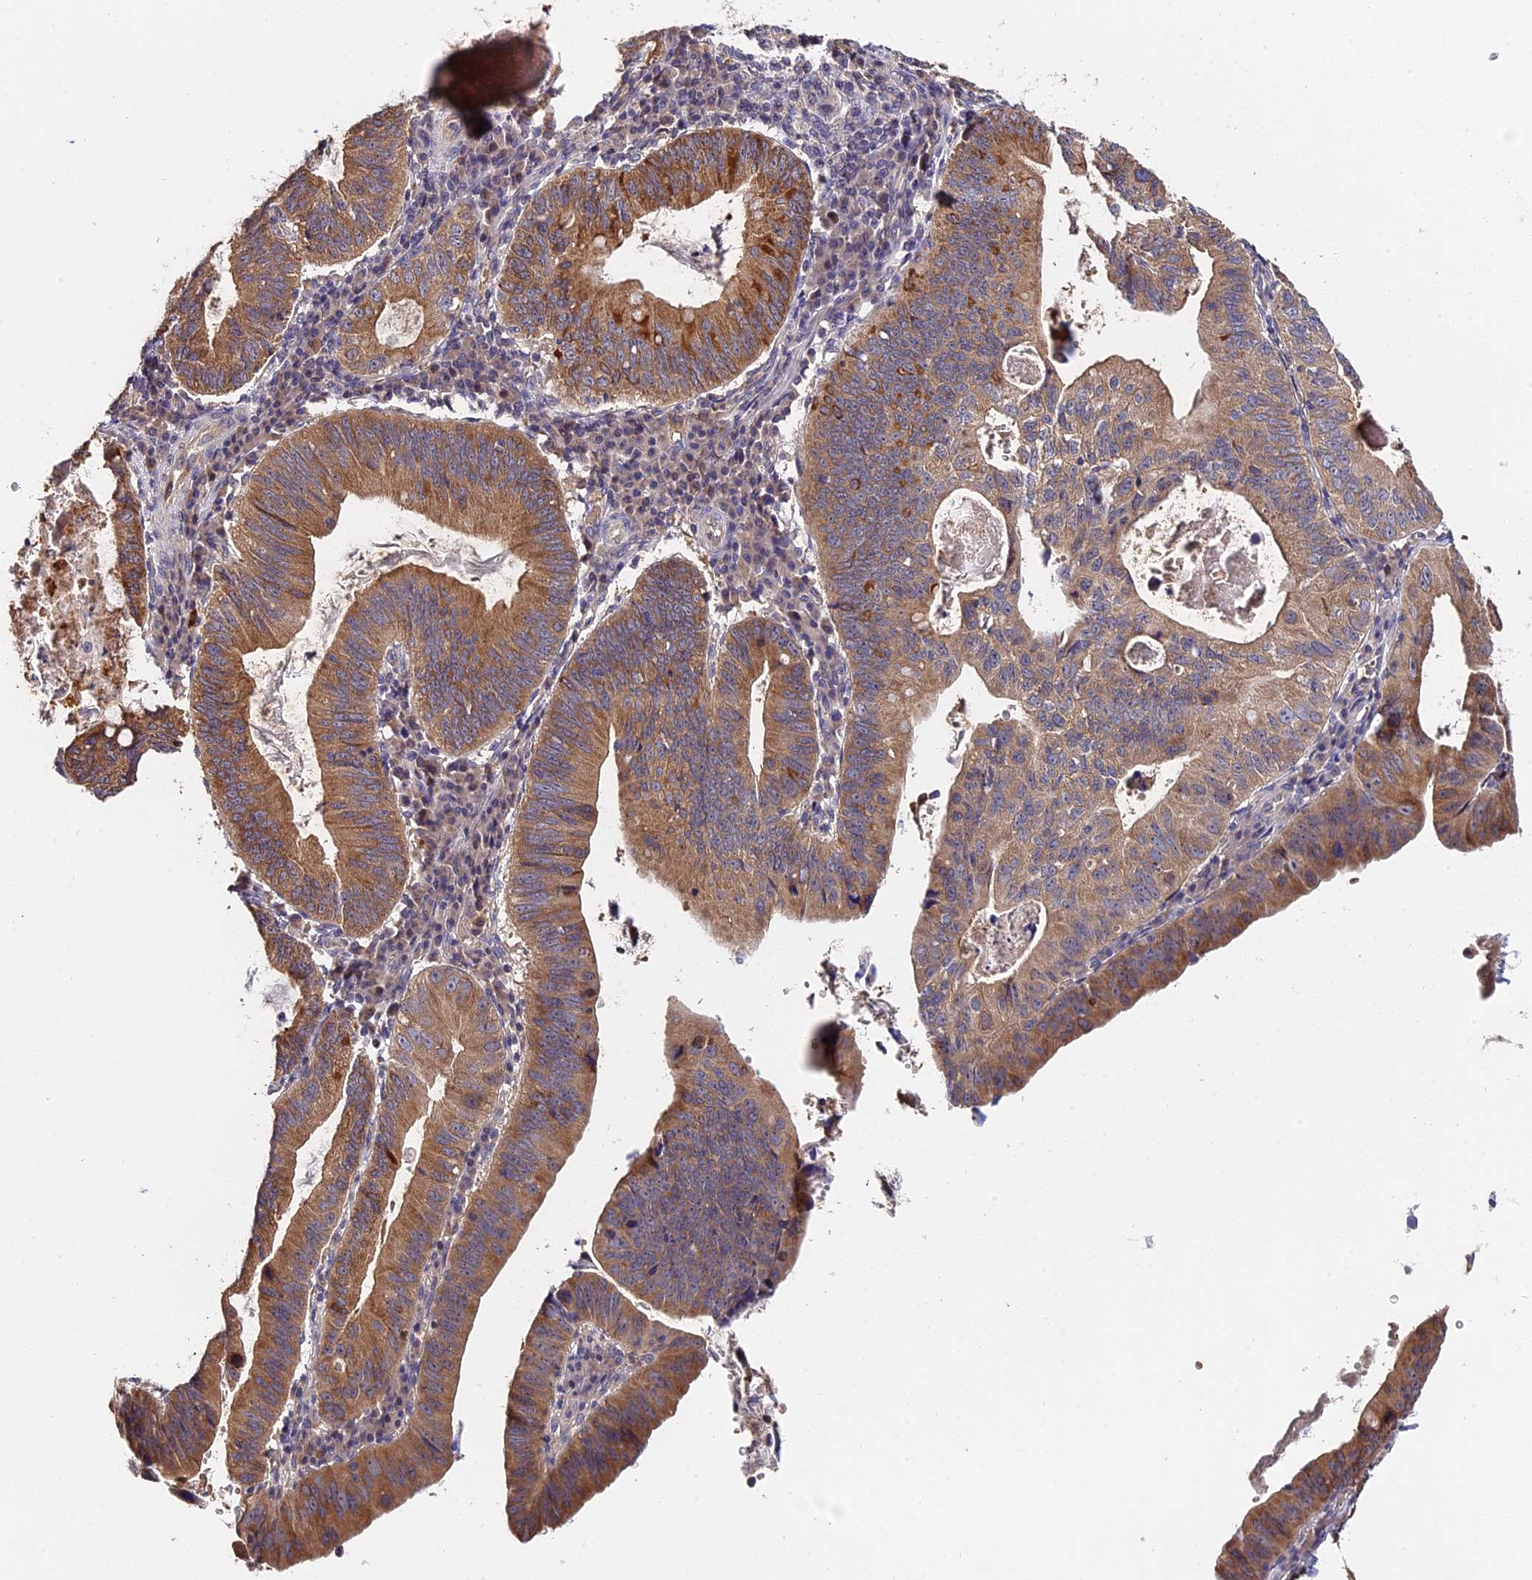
{"staining": {"intensity": "moderate", "quantity": ">75%", "location": "cytoplasmic/membranous"}, "tissue": "stomach cancer", "cell_type": "Tumor cells", "image_type": "cancer", "snomed": [{"axis": "morphology", "description": "Adenocarcinoma, NOS"}, {"axis": "topography", "description": "Stomach"}], "caption": "Immunohistochemical staining of stomach cancer (adenocarcinoma) shows moderate cytoplasmic/membranous protein staining in approximately >75% of tumor cells. (DAB IHC with brightfield microscopy, high magnification).", "gene": "TRMT1", "patient": {"sex": "male", "age": 59}}